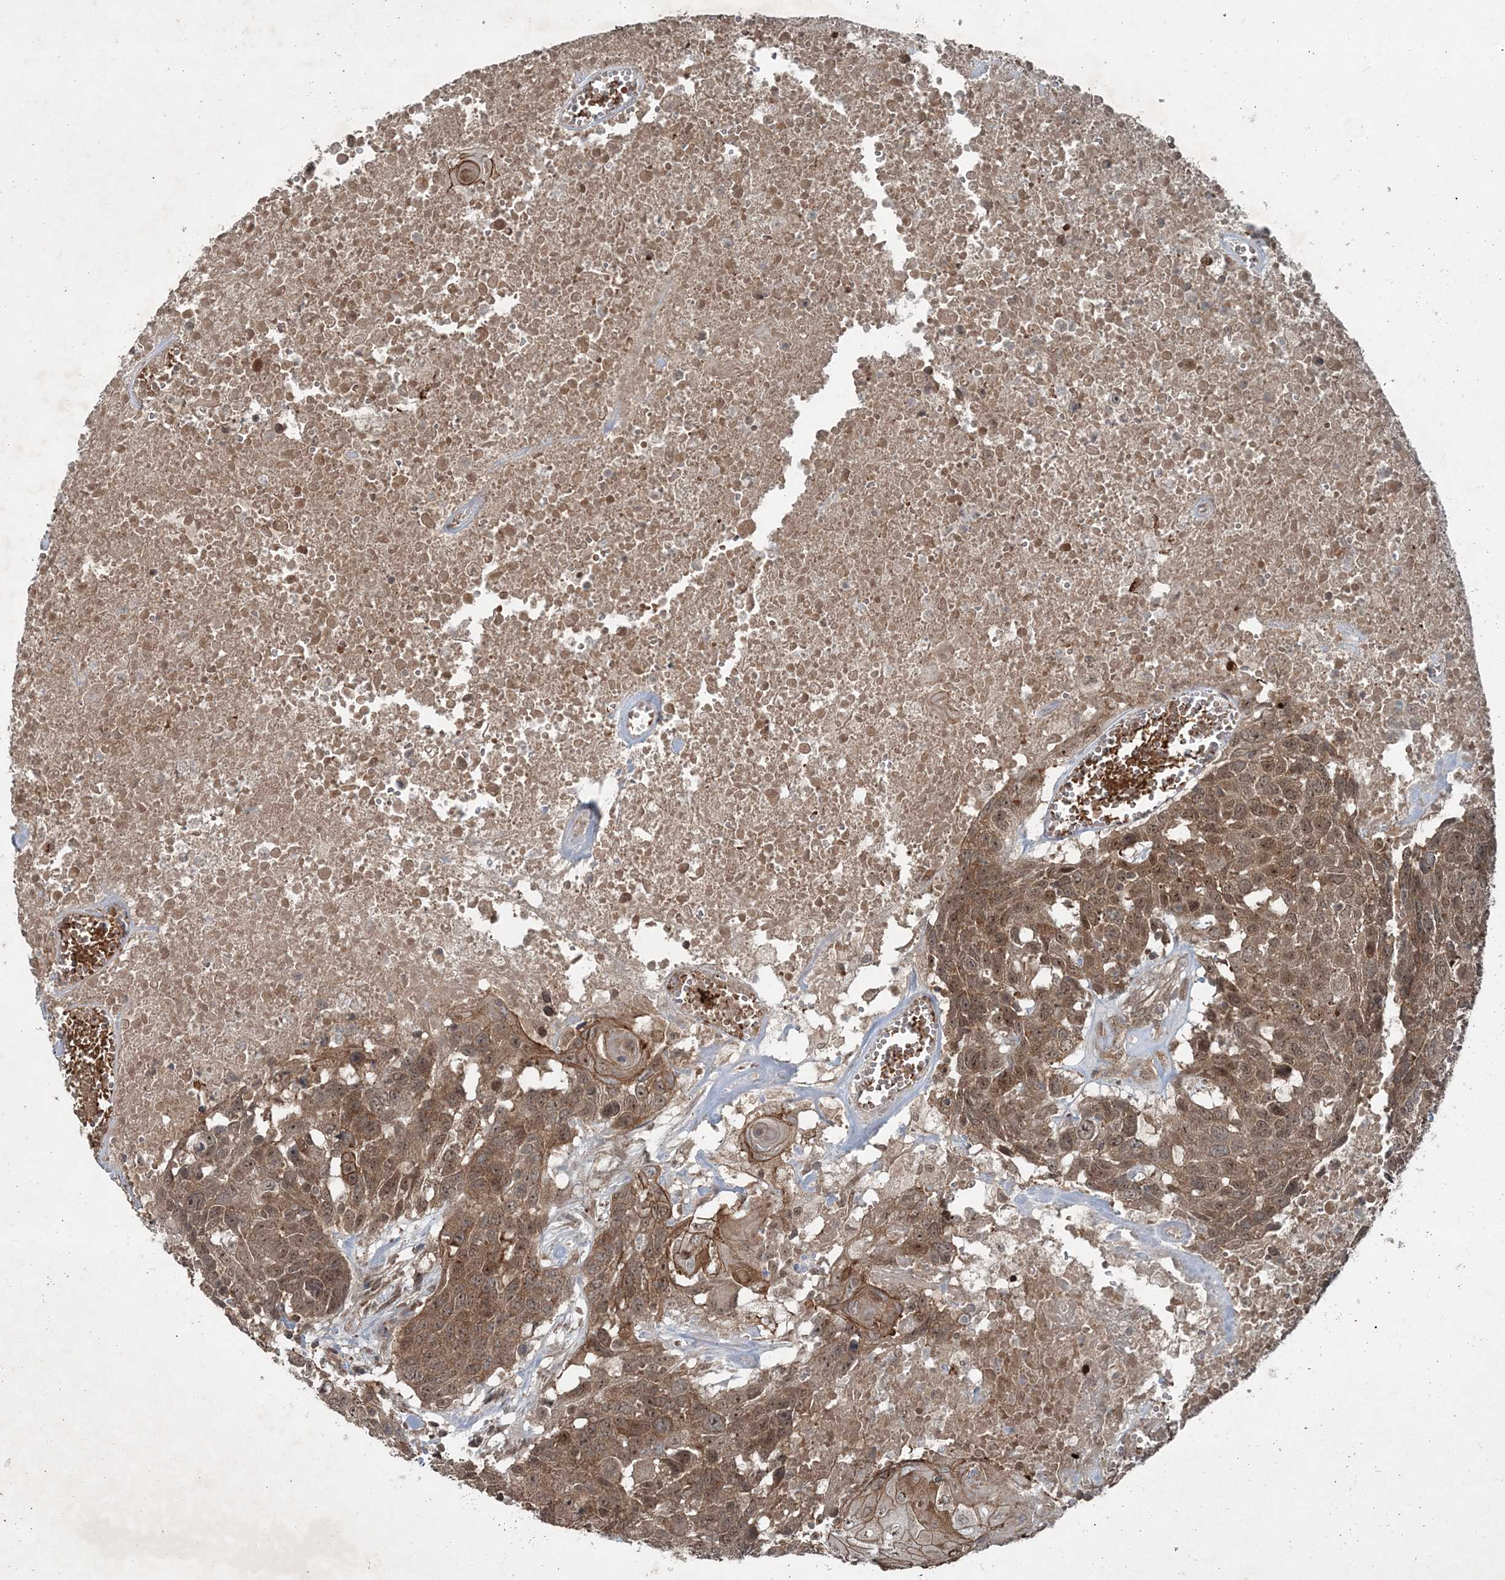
{"staining": {"intensity": "moderate", "quantity": ">75%", "location": "cytoplasmic/membranous,nuclear"}, "tissue": "head and neck cancer", "cell_type": "Tumor cells", "image_type": "cancer", "snomed": [{"axis": "morphology", "description": "Squamous cell carcinoma, NOS"}, {"axis": "topography", "description": "Head-Neck"}], "caption": "Immunohistochemical staining of human head and neck cancer (squamous cell carcinoma) demonstrates medium levels of moderate cytoplasmic/membranous and nuclear protein staining in about >75% of tumor cells.", "gene": "FBXL17", "patient": {"sex": "male", "age": 66}}